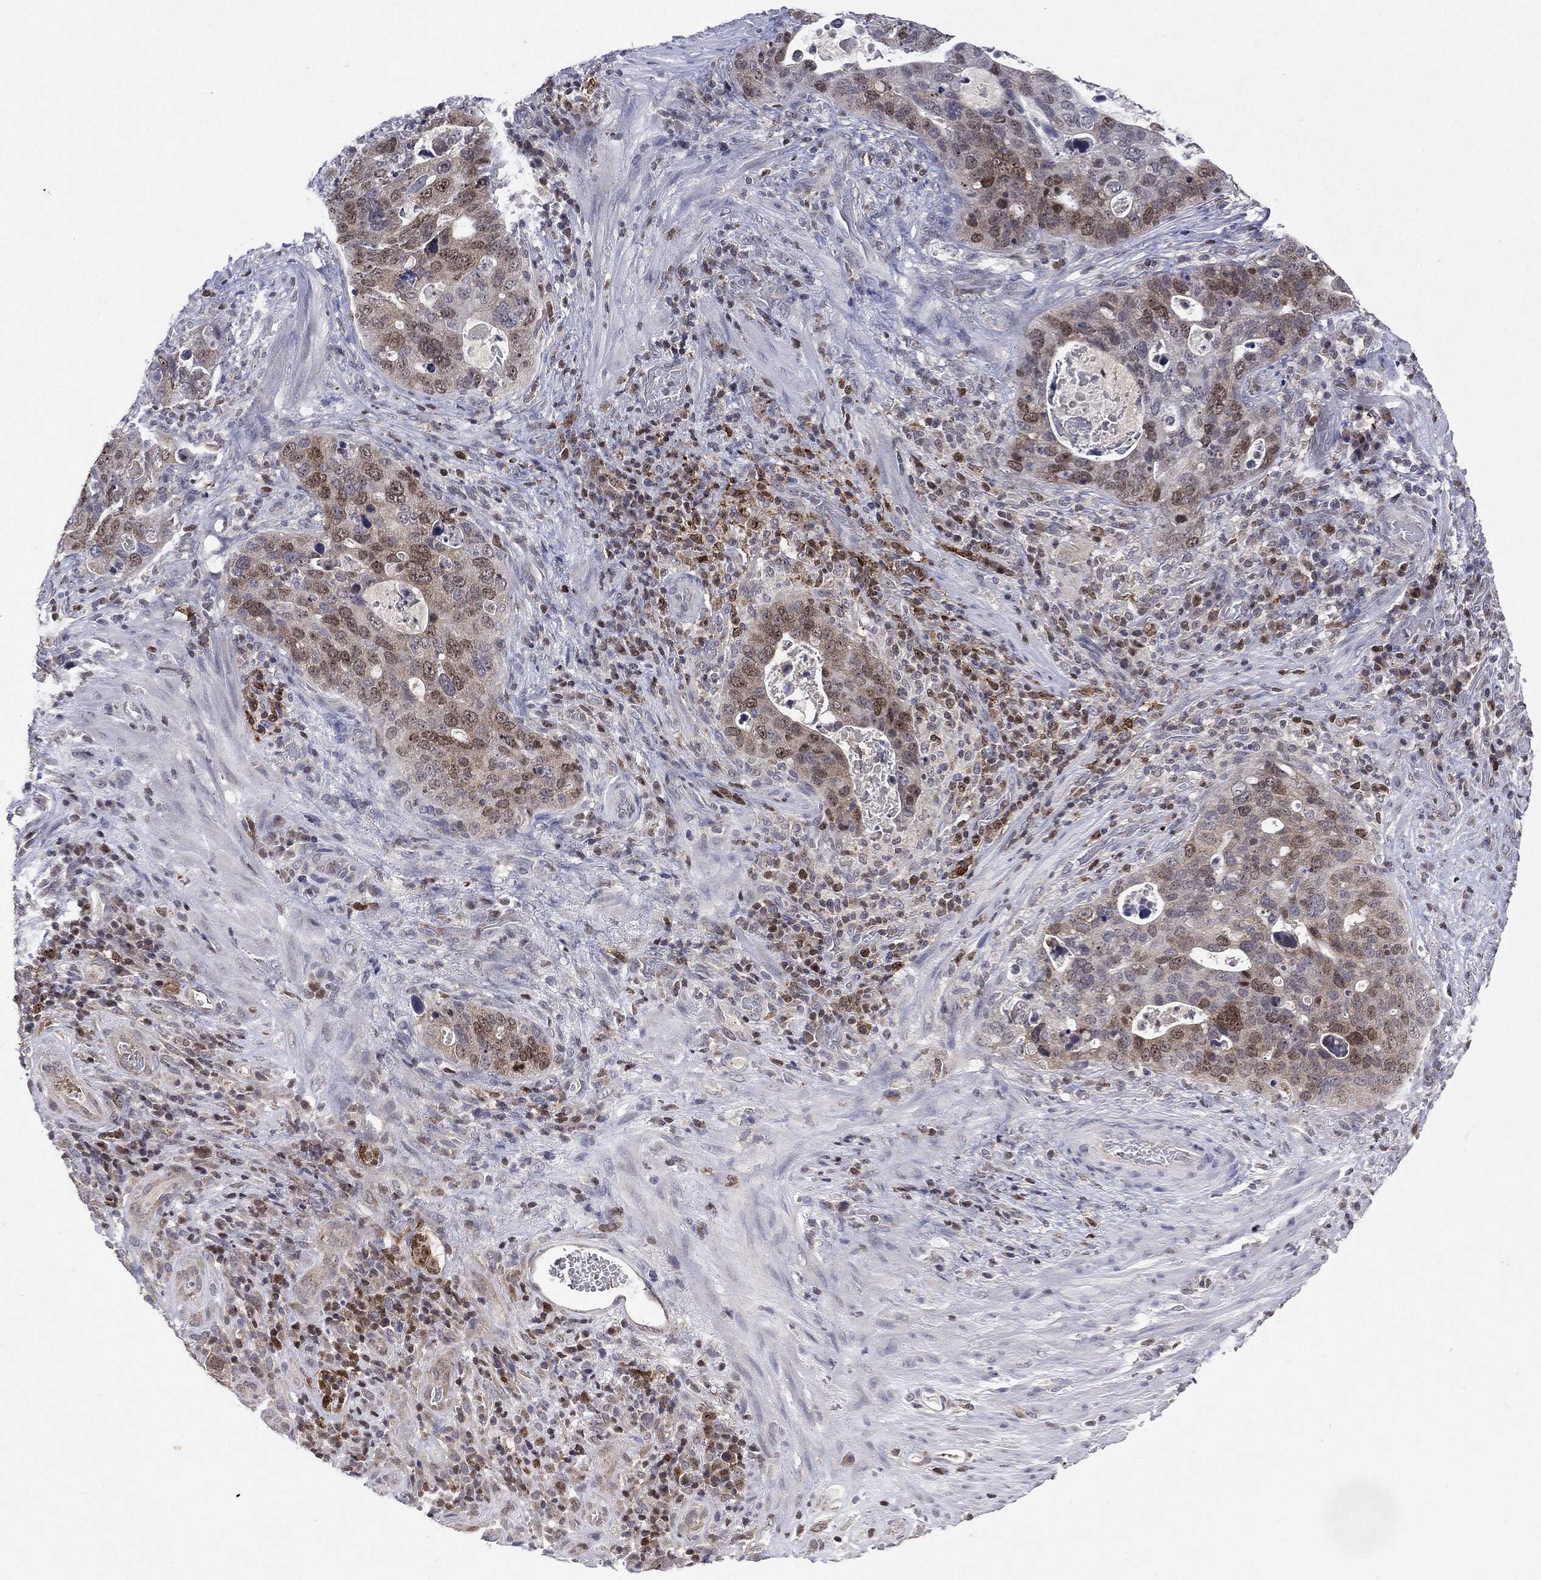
{"staining": {"intensity": "weak", "quantity": "<25%", "location": "cytoplasmic/membranous,nuclear"}, "tissue": "stomach cancer", "cell_type": "Tumor cells", "image_type": "cancer", "snomed": [{"axis": "morphology", "description": "Adenocarcinoma, NOS"}, {"axis": "topography", "description": "Stomach"}], "caption": "Tumor cells are negative for brown protein staining in stomach cancer.", "gene": "KIF2C", "patient": {"sex": "male", "age": 54}}